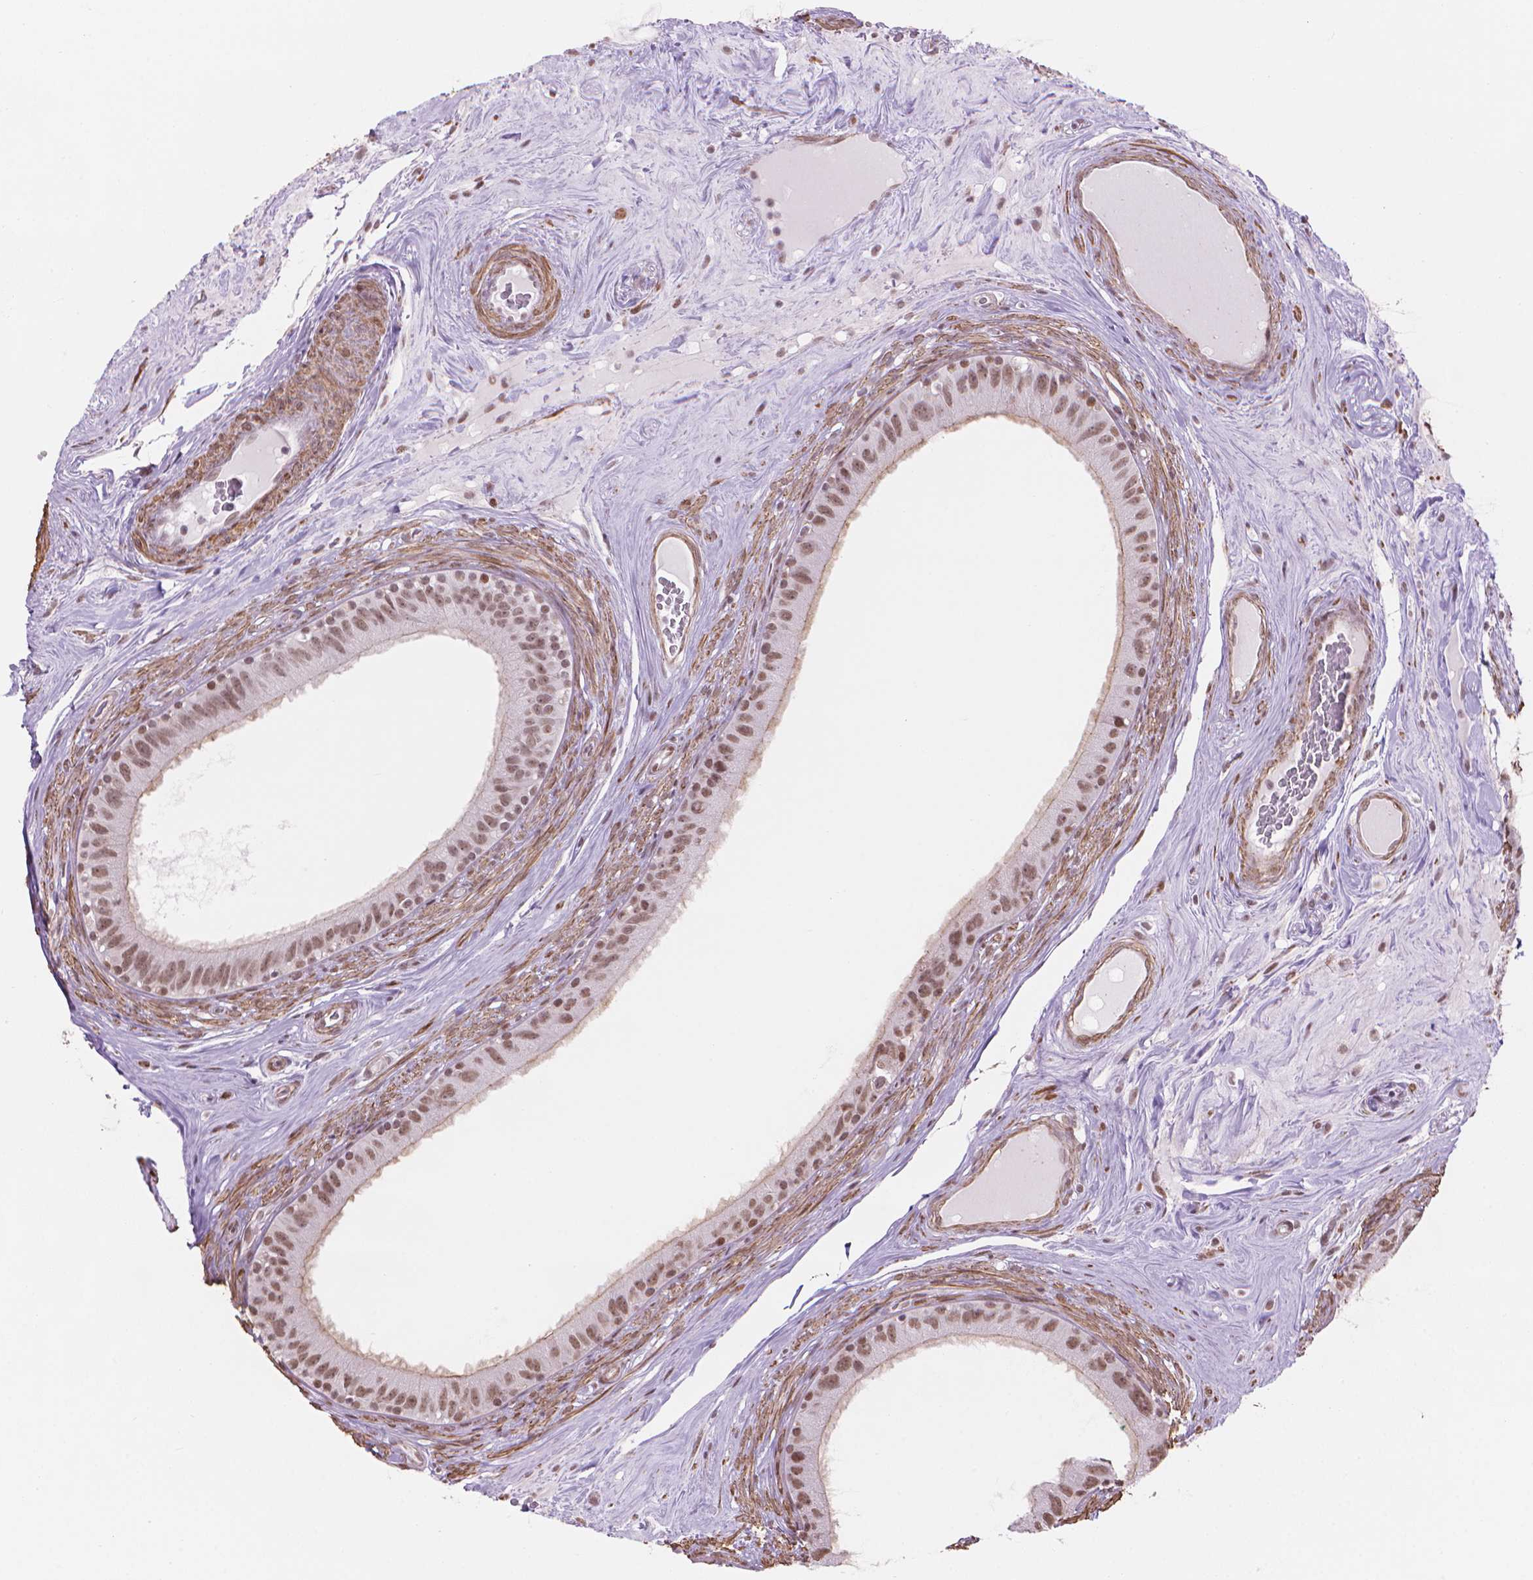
{"staining": {"intensity": "moderate", "quantity": ">75%", "location": "cytoplasmic/membranous,nuclear"}, "tissue": "epididymis", "cell_type": "Glandular cells", "image_type": "normal", "snomed": [{"axis": "morphology", "description": "Normal tissue, NOS"}, {"axis": "topography", "description": "Epididymis"}], "caption": "Protein staining of benign epididymis shows moderate cytoplasmic/membranous,nuclear expression in approximately >75% of glandular cells. (IHC, brightfield microscopy, high magnification).", "gene": "HOXD4", "patient": {"sex": "male", "age": 59}}